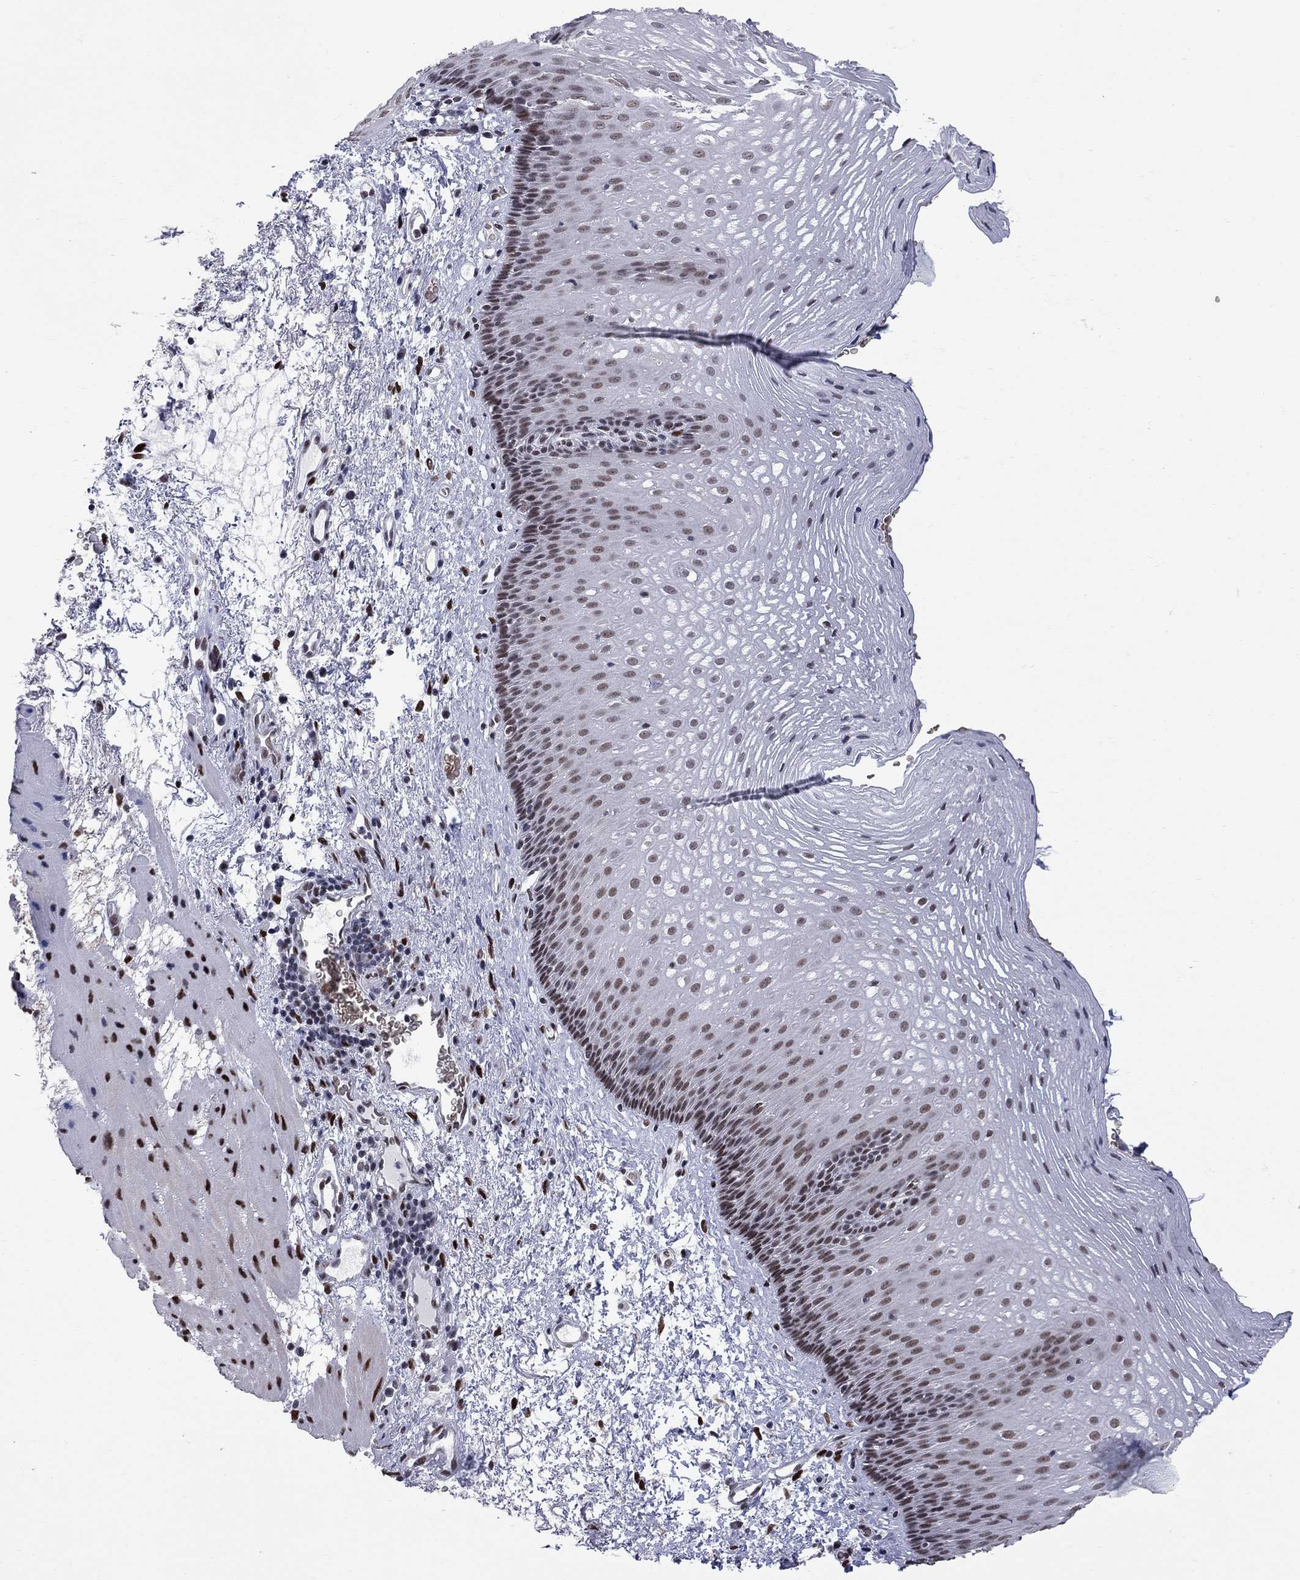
{"staining": {"intensity": "strong", "quantity": "<25%", "location": "nuclear"}, "tissue": "esophagus", "cell_type": "Squamous epithelial cells", "image_type": "normal", "snomed": [{"axis": "morphology", "description": "Normal tissue, NOS"}, {"axis": "topography", "description": "Esophagus"}], "caption": "High-power microscopy captured an immunohistochemistry (IHC) micrograph of normal esophagus, revealing strong nuclear expression in about <25% of squamous epithelial cells. Ihc stains the protein in brown and the nuclei are stained blue.", "gene": "ZBTB47", "patient": {"sex": "male", "age": 76}}